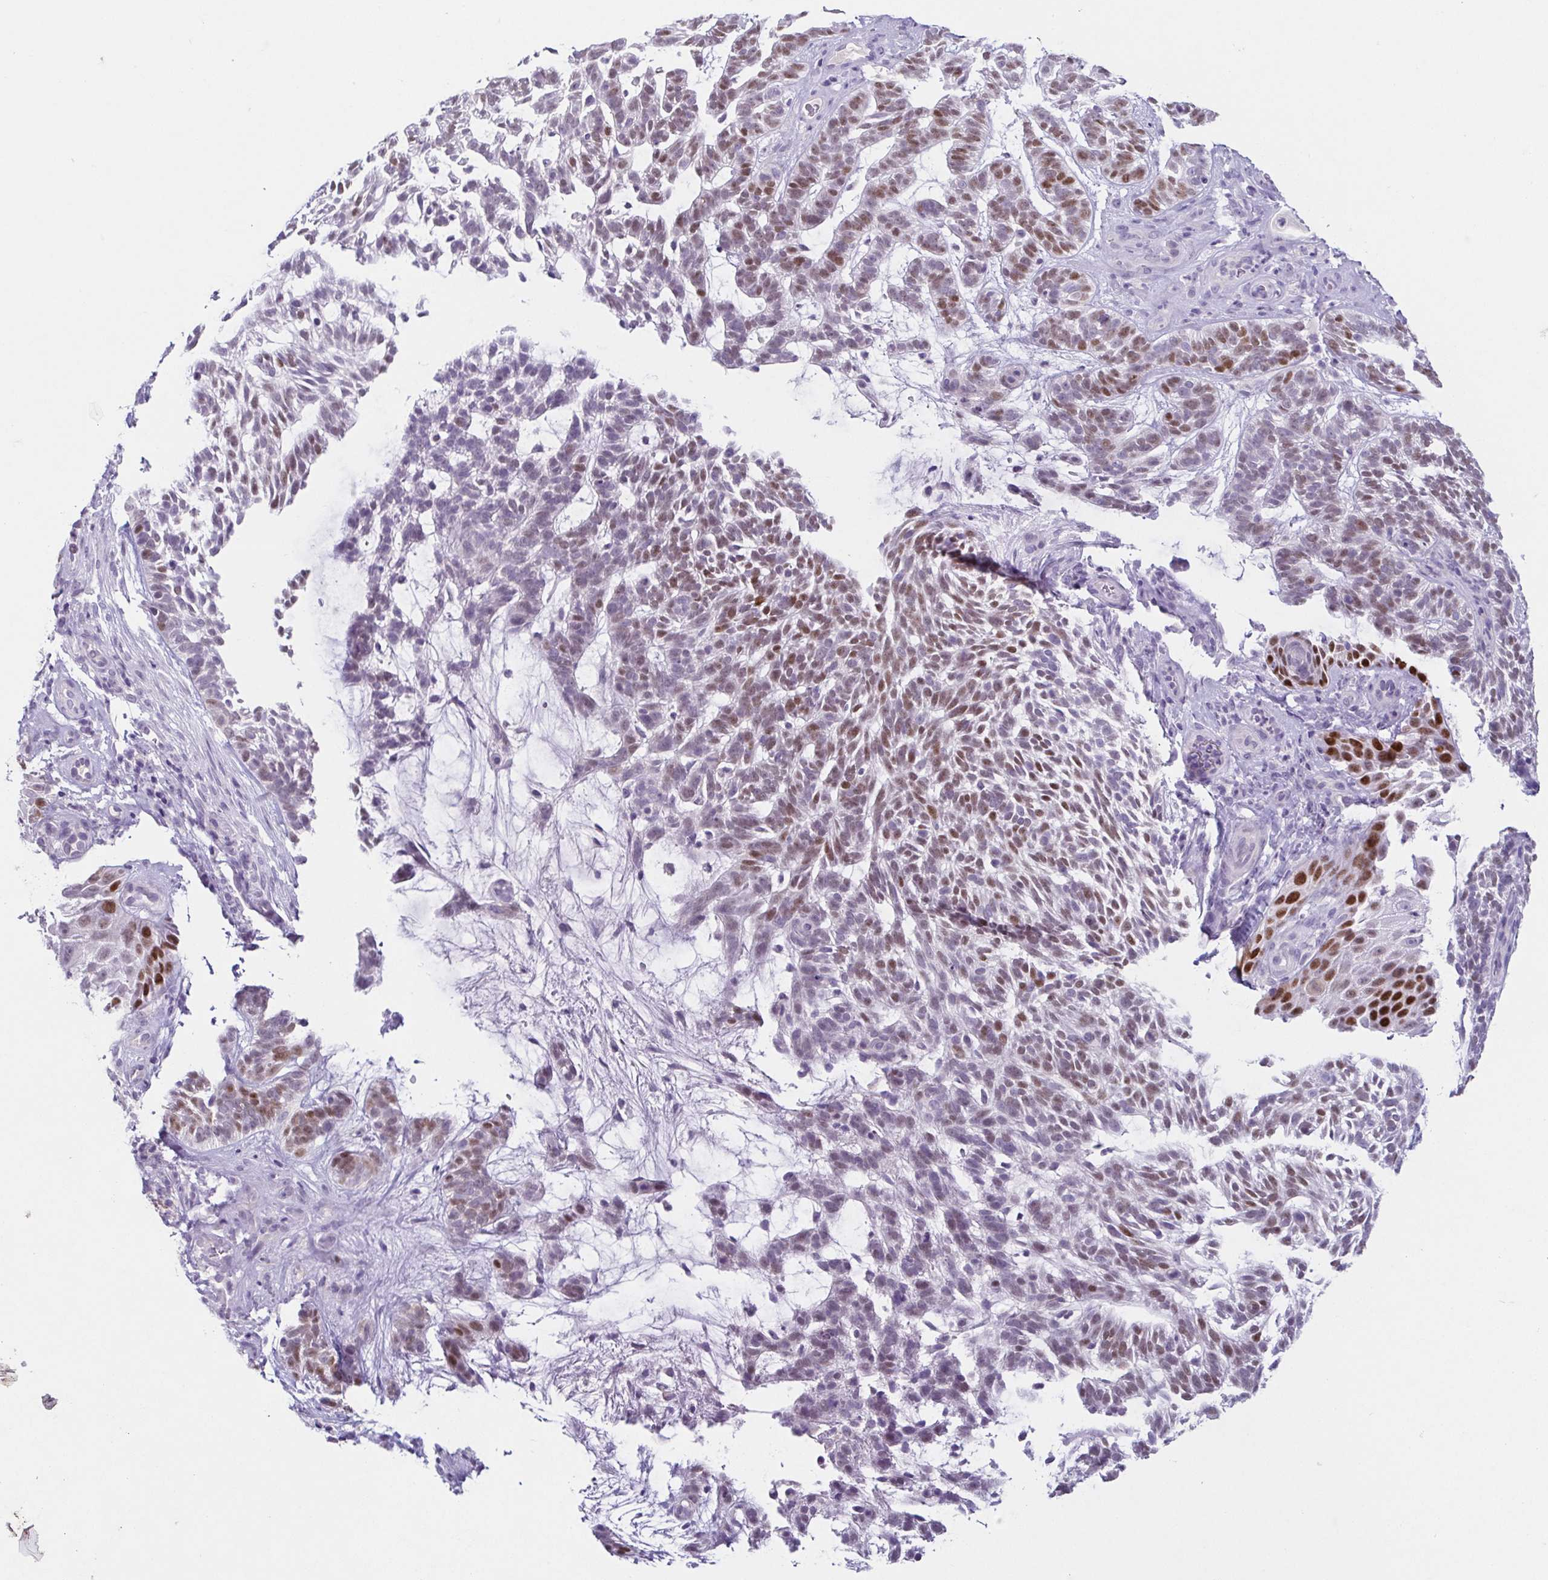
{"staining": {"intensity": "moderate", "quantity": "25%-75%", "location": "nuclear"}, "tissue": "skin cancer", "cell_type": "Tumor cells", "image_type": "cancer", "snomed": [{"axis": "morphology", "description": "Basal cell carcinoma"}, {"axis": "topography", "description": "Skin"}, {"axis": "topography", "description": "Skin, foot"}], "caption": "Moderate nuclear protein staining is appreciated in about 25%-75% of tumor cells in skin basal cell carcinoma.", "gene": "TP73", "patient": {"sex": "female", "age": 77}}